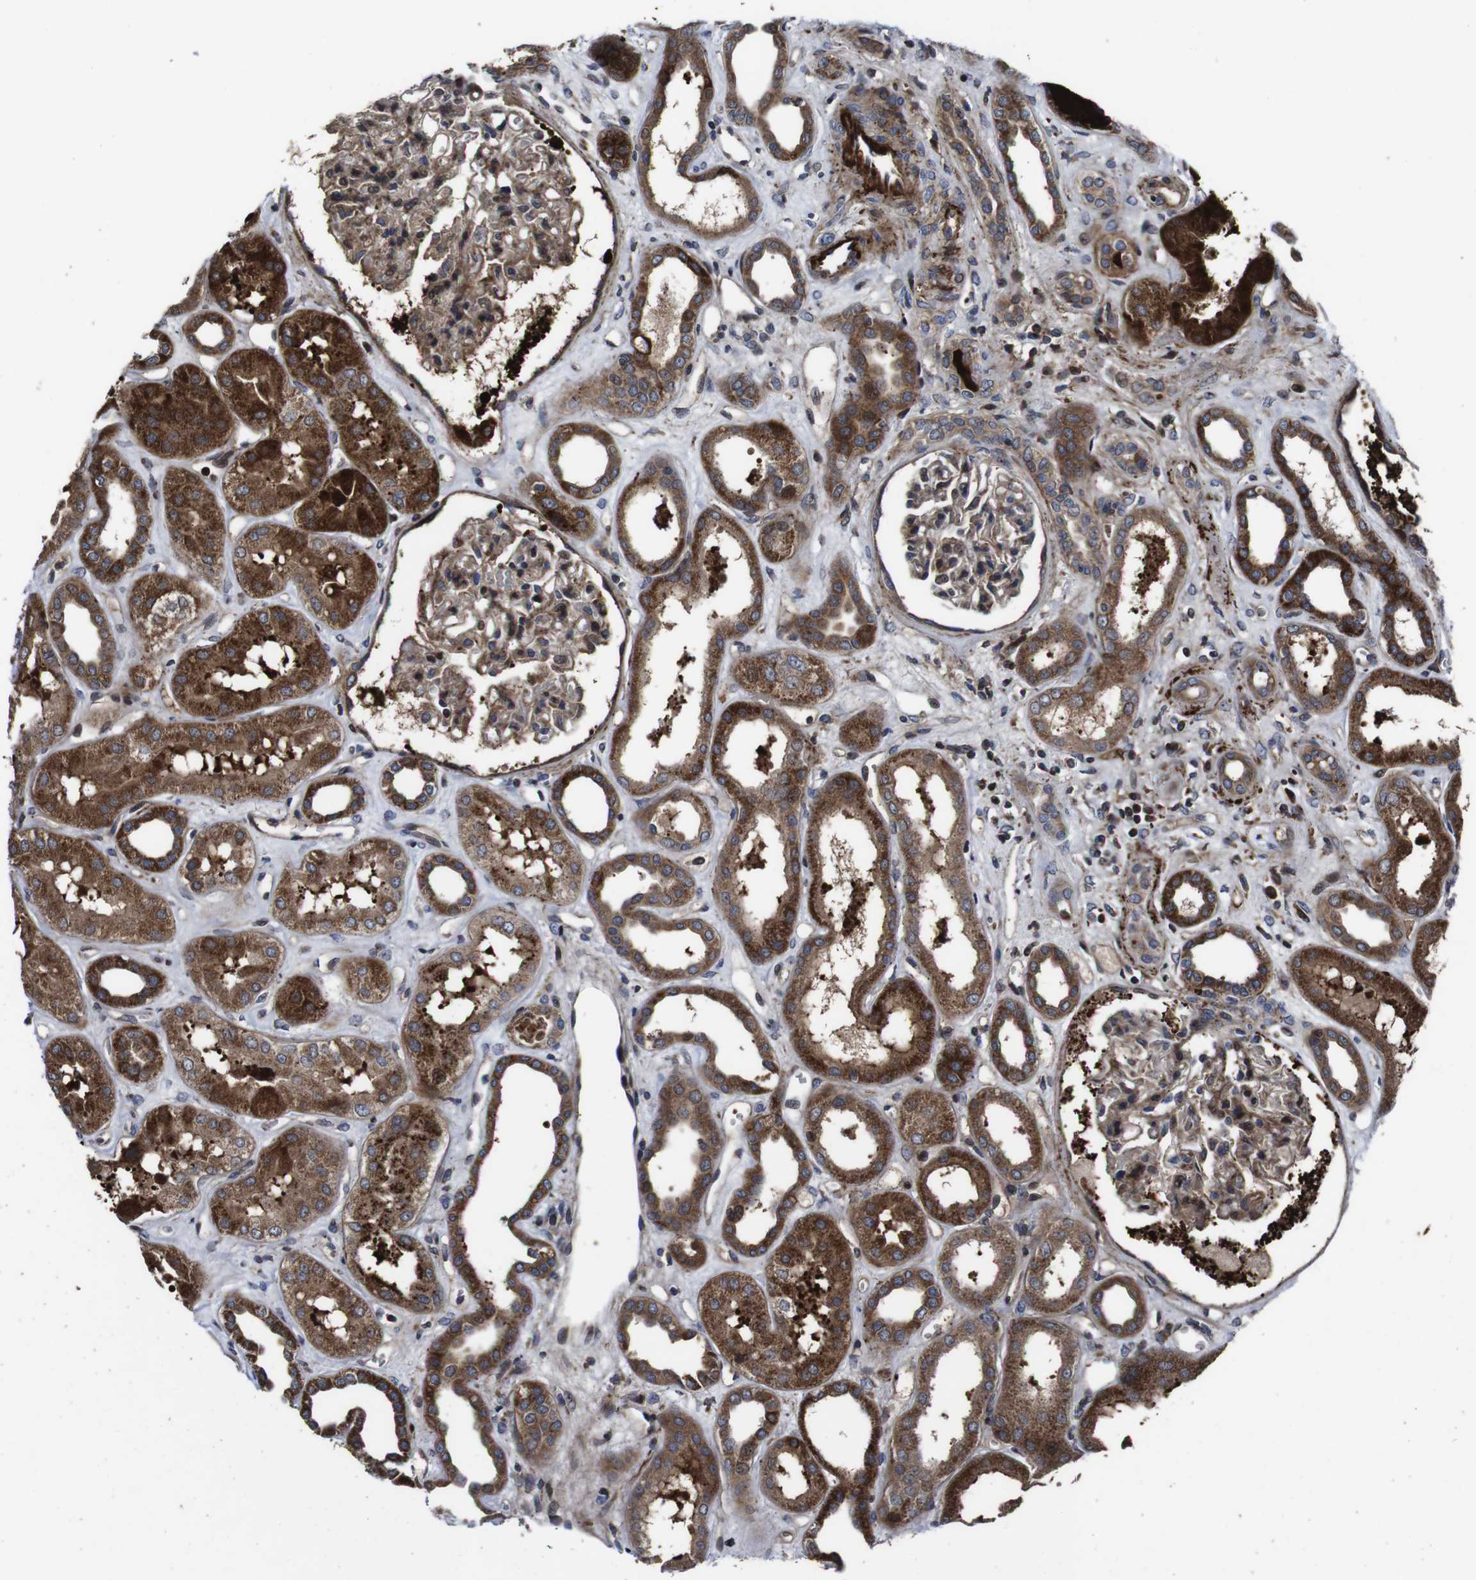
{"staining": {"intensity": "strong", "quantity": ">75%", "location": "cytoplasmic/membranous"}, "tissue": "kidney", "cell_type": "Cells in glomeruli", "image_type": "normal", "snomed": [{"axis": "morphology", "description": "Normal tissue, NOS"}, {"axis": "topography", "description": "Kidney"}], "caption": "Protein staining displays strong cytoplasmic/membranous expression in about >75% of cells in glomeruli in unremarkable kidney.", "gene": "SMYD3", "patient": {"sex": "male", "age": 59}}